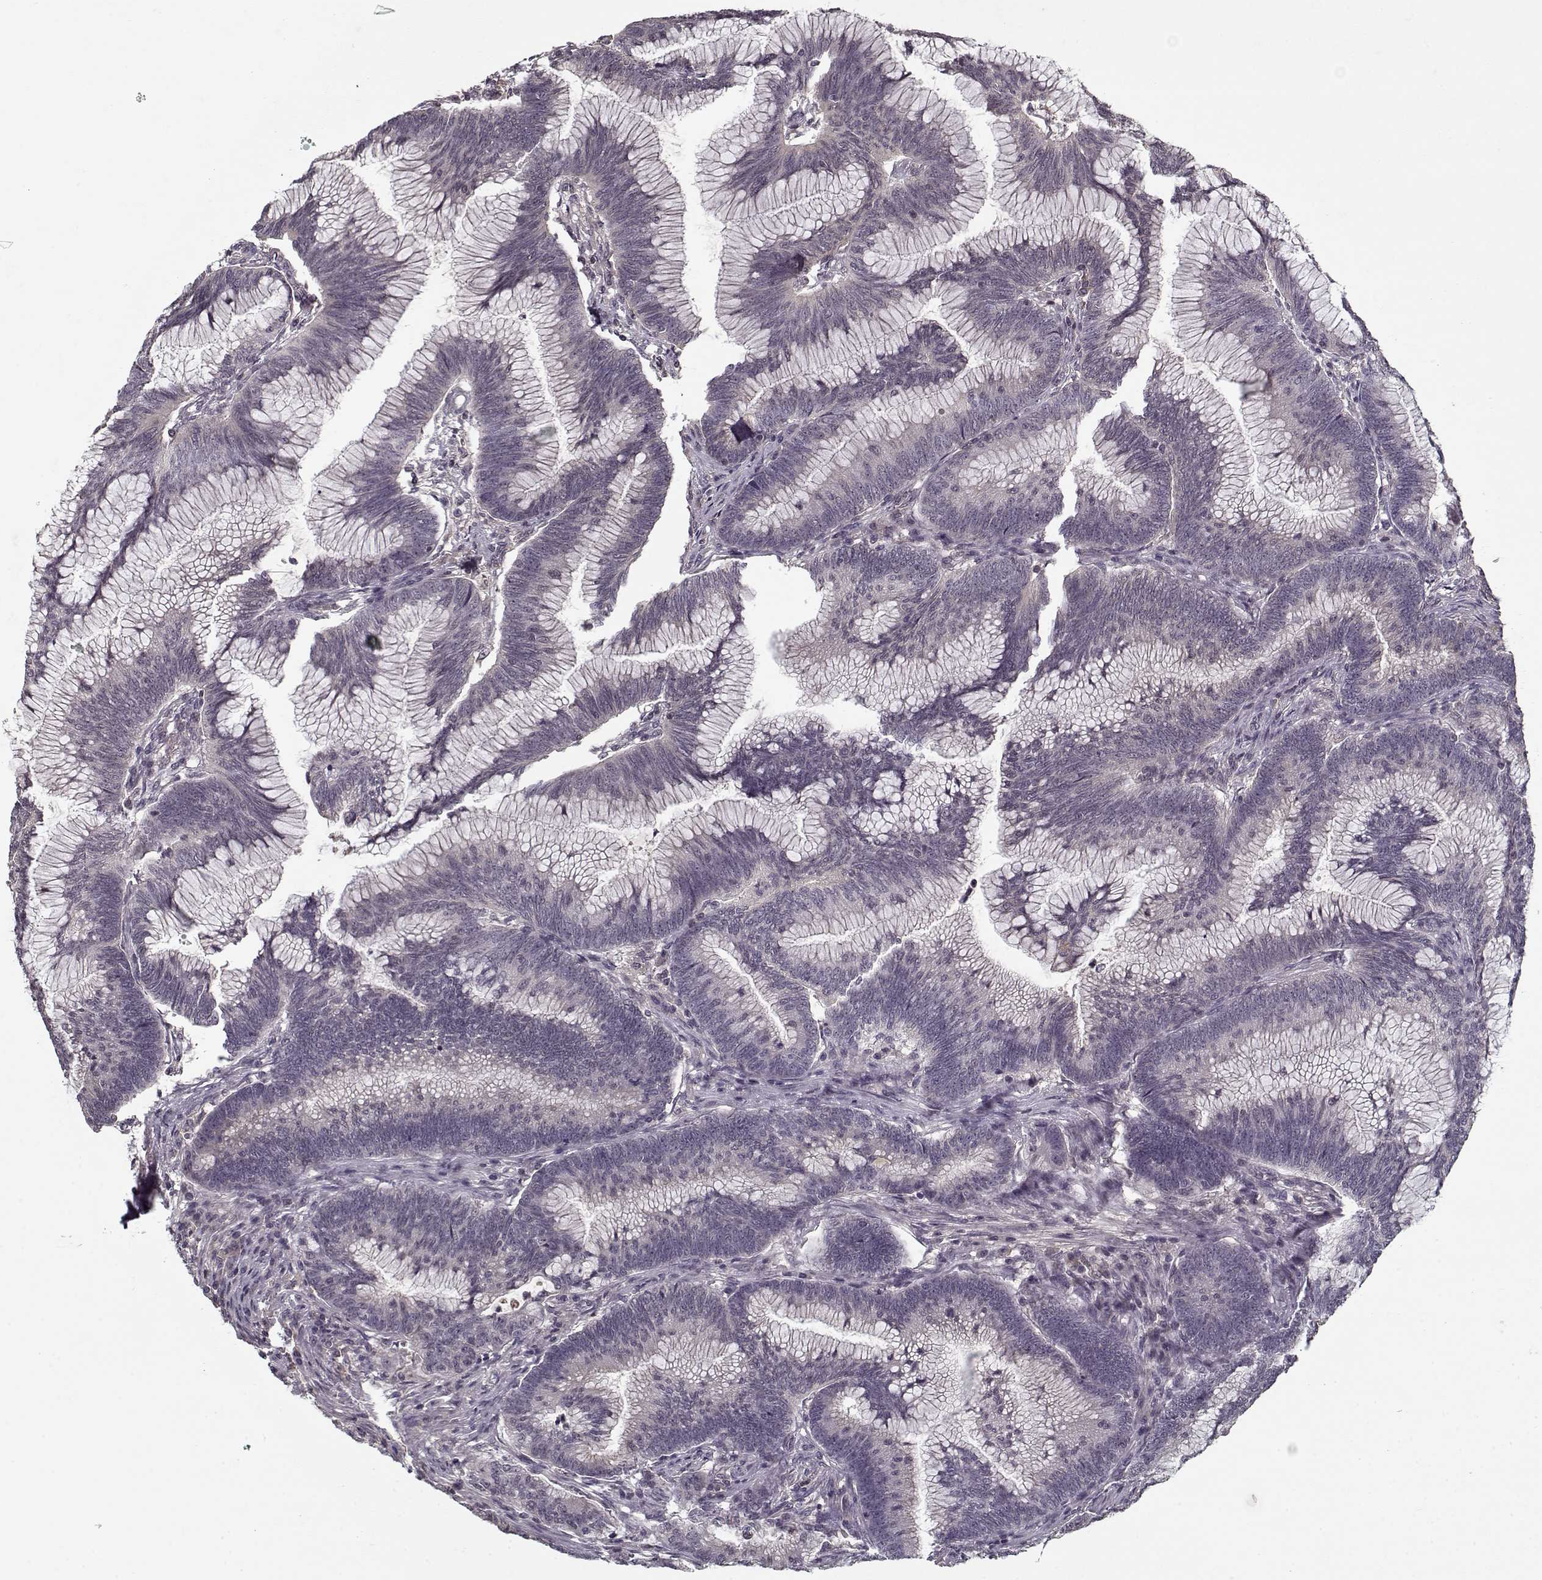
{"staining": {"intensity": "negative", "quantity": "none", "location": "none"}, "tissue": "colorectal cancer", "cell_type": "Tumor cells", "image_type": "cancer", "snomed": [{"axis": "morphology", "description": "Adenocarcinoma, NOS"}, {"axis": "topography", "description": "Colon"}], "caption": "Tumor cells are negative for protein expression in human adenocarcinoma (colorectal).", "gene": "AFM", "patient": {"sex": "female", "age": 78}}